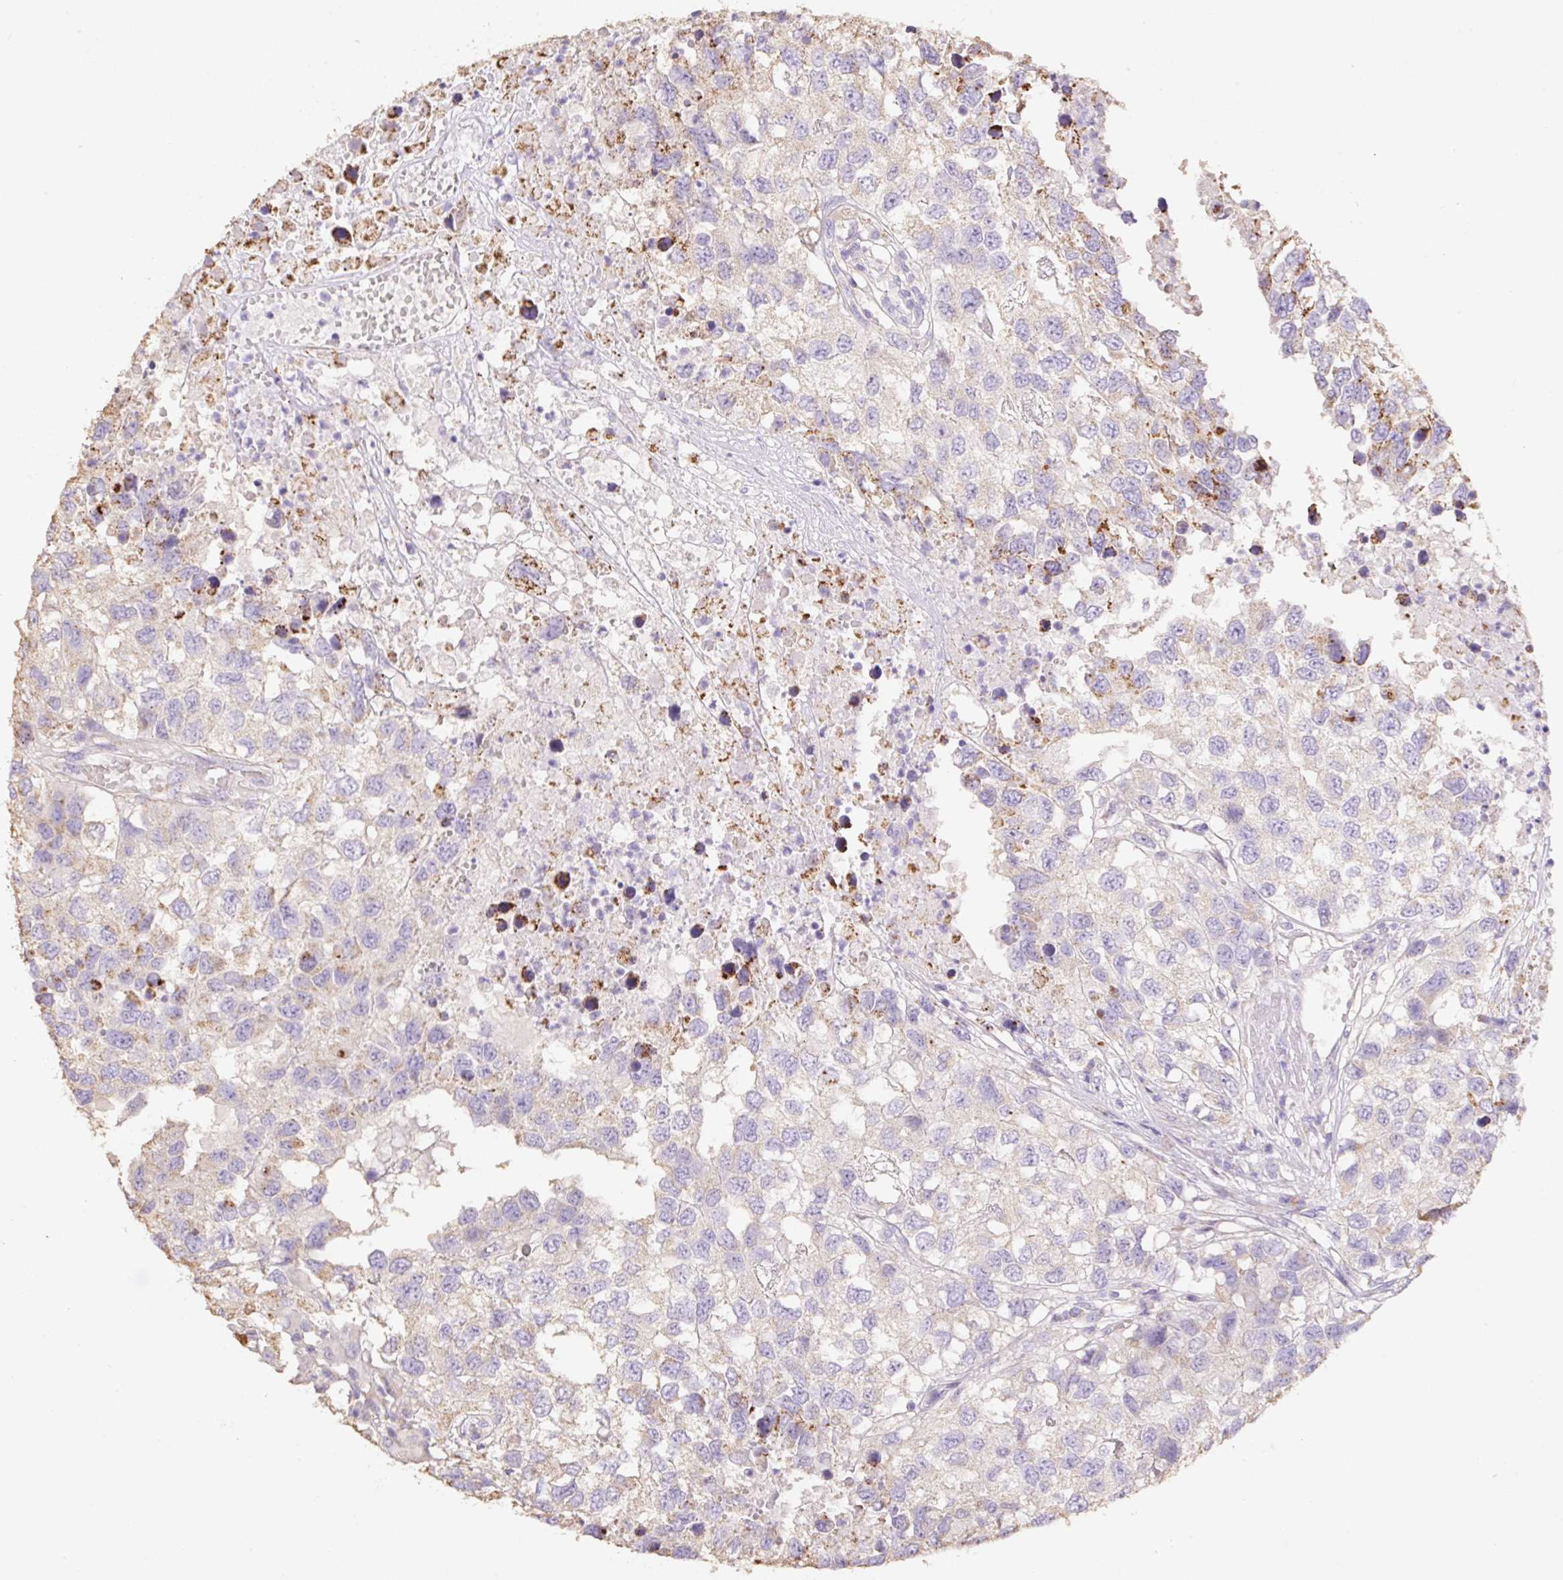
{"staining": {"intensity": "weak", "quantity": "<25%", "location": "cytoplasmic/membranous"}, "tissue": "testis cancer", "cell_type": "Tumor cells", "image_type": "cancer", "snomed": [{"axis": "morphology", "description": "Carcinoma, Embryonal, NOS"}, {"axis": "topography", "description": "Testis"}], "caption": "IHC image of neoplastic tissue: human testis cancer stained with DAB displays no significant protein staining in tumor cells.", "gene": "COPZ2", "patient": {"sex": "male", "age": 83}}